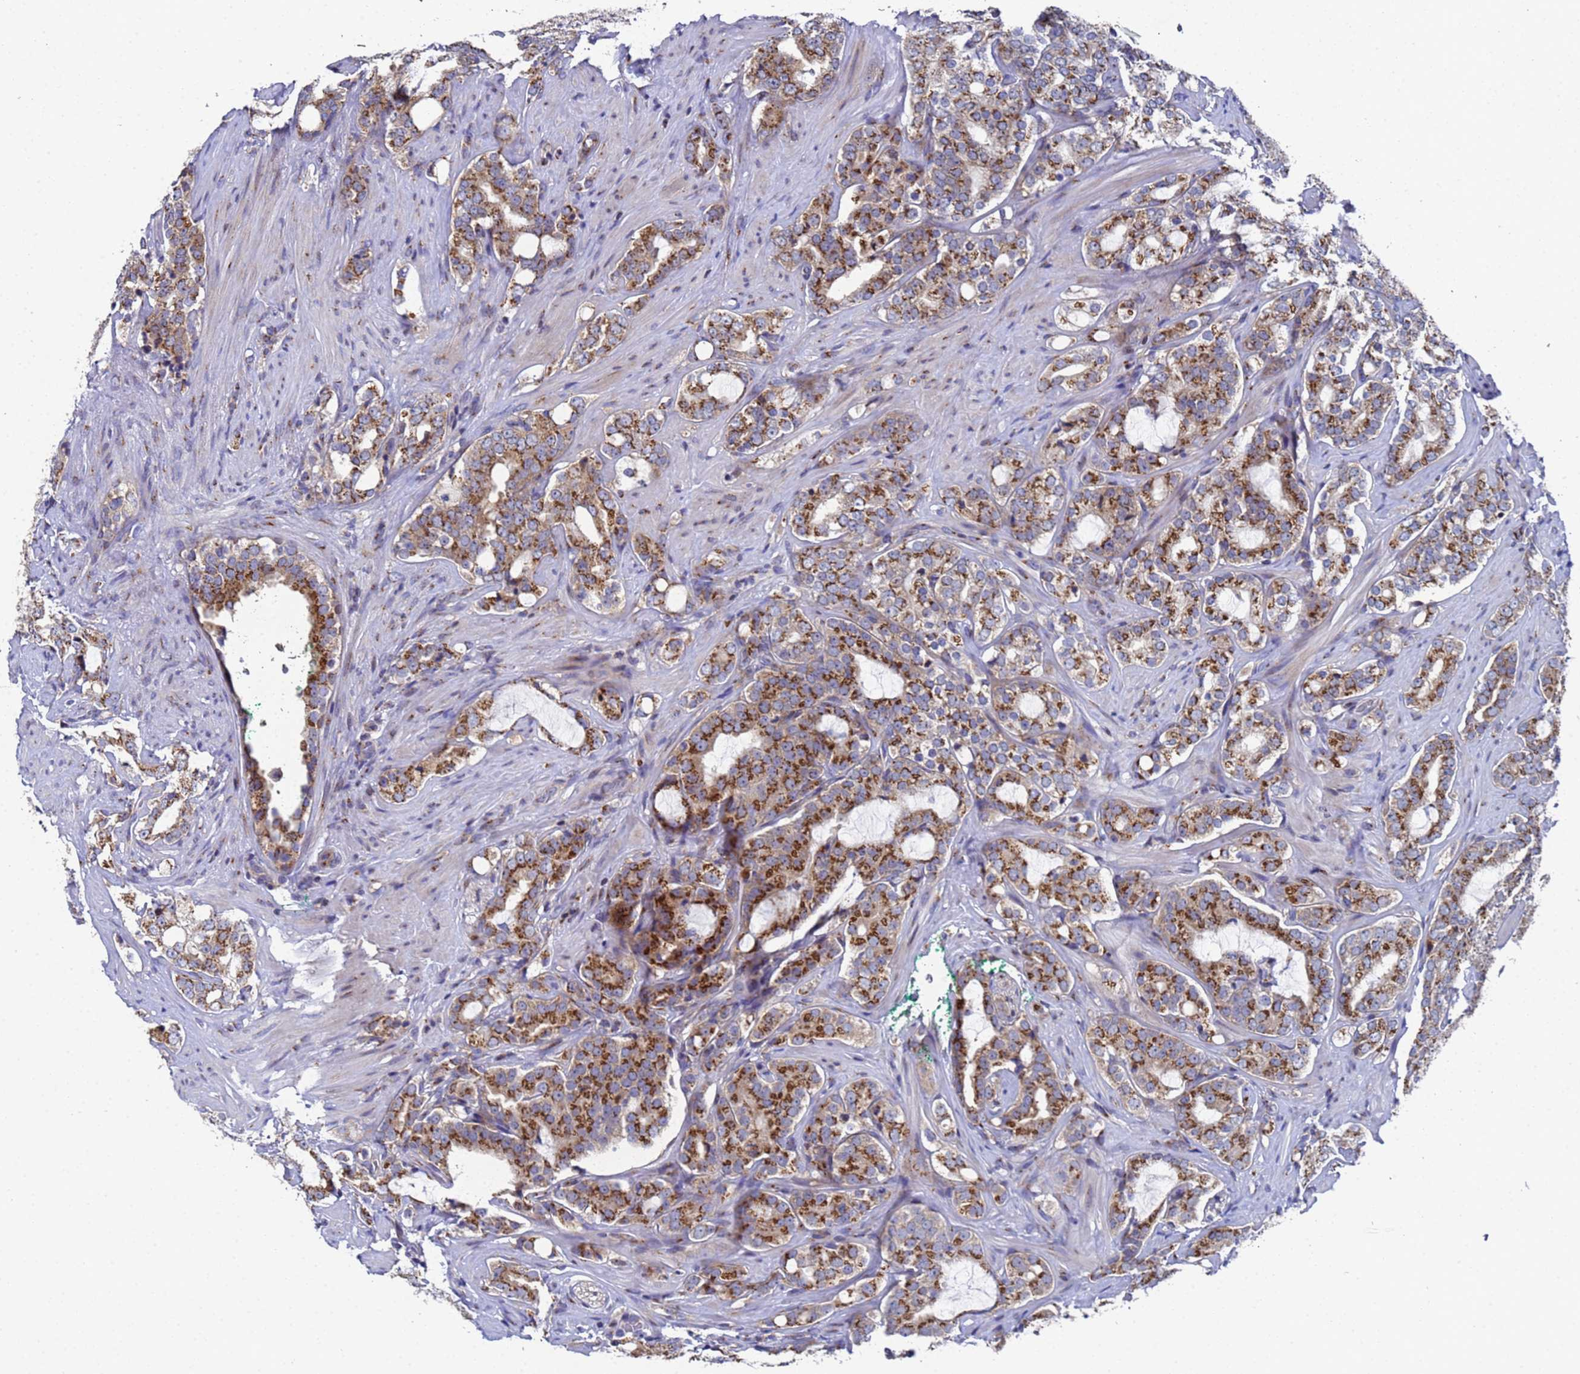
{"staining": {"intensity": "moderate", "quantity": ">75%", "location": "cytoplasmic/membranous"}, "tissue": "prostate cancer", "cell_type": "Tumor cells", "image_type": "cancer", "snomed": [{"axis": "morphology", "description": "Adenocarcinoma, High grade"}, {"axis": "topography", "description": "Prostate"}], "caption": "Immunohistochemical staining of prostate cancer (high-grade adenocarcinoma) demonstrates medium levels of moderate cytoplasmic/membranous positivity in approximately >75% of tumor cells.", "gene": "NSUN6", "patient": {"sex": "male", "age": 64}}